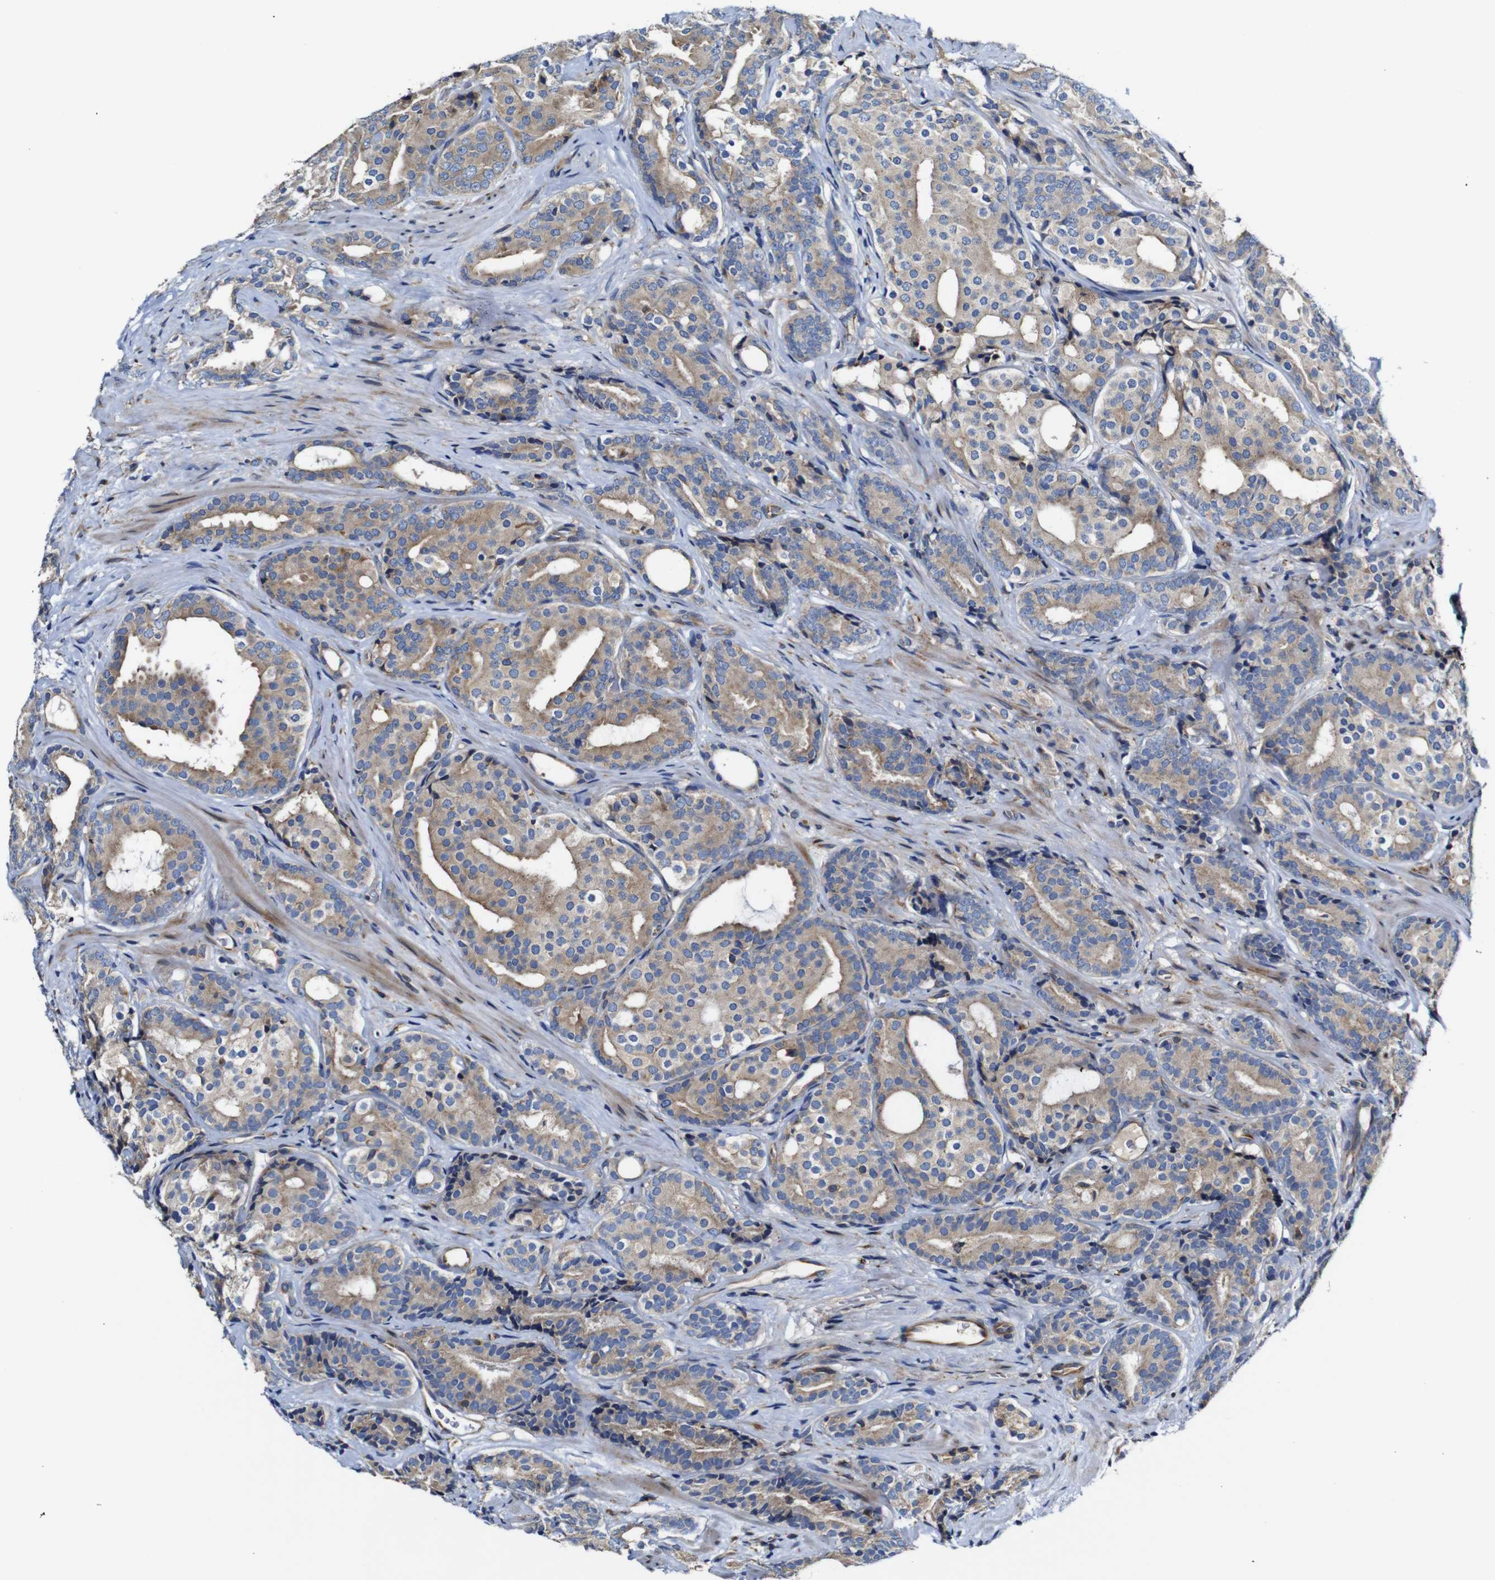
{"staining": {"intensity": "weak", "quantity": ">75%", "location": "cytoplasmic/membranous"}, "tissue": "prostate cancer", "cell_type": "Tumor cells", "image_type": "cancer", "snomed": [{"axis": "morphology", "description": "Adenocarcinoma, High grade"}, {"axis": "topography", "description": "Prostate"}], "caption": "Prostate high-grade adenocarcinoma stained with a protein marker displays weak staining in tumor cells.", "gene": "CLCC1", "patient": {"sex": "male", "age": 71}}